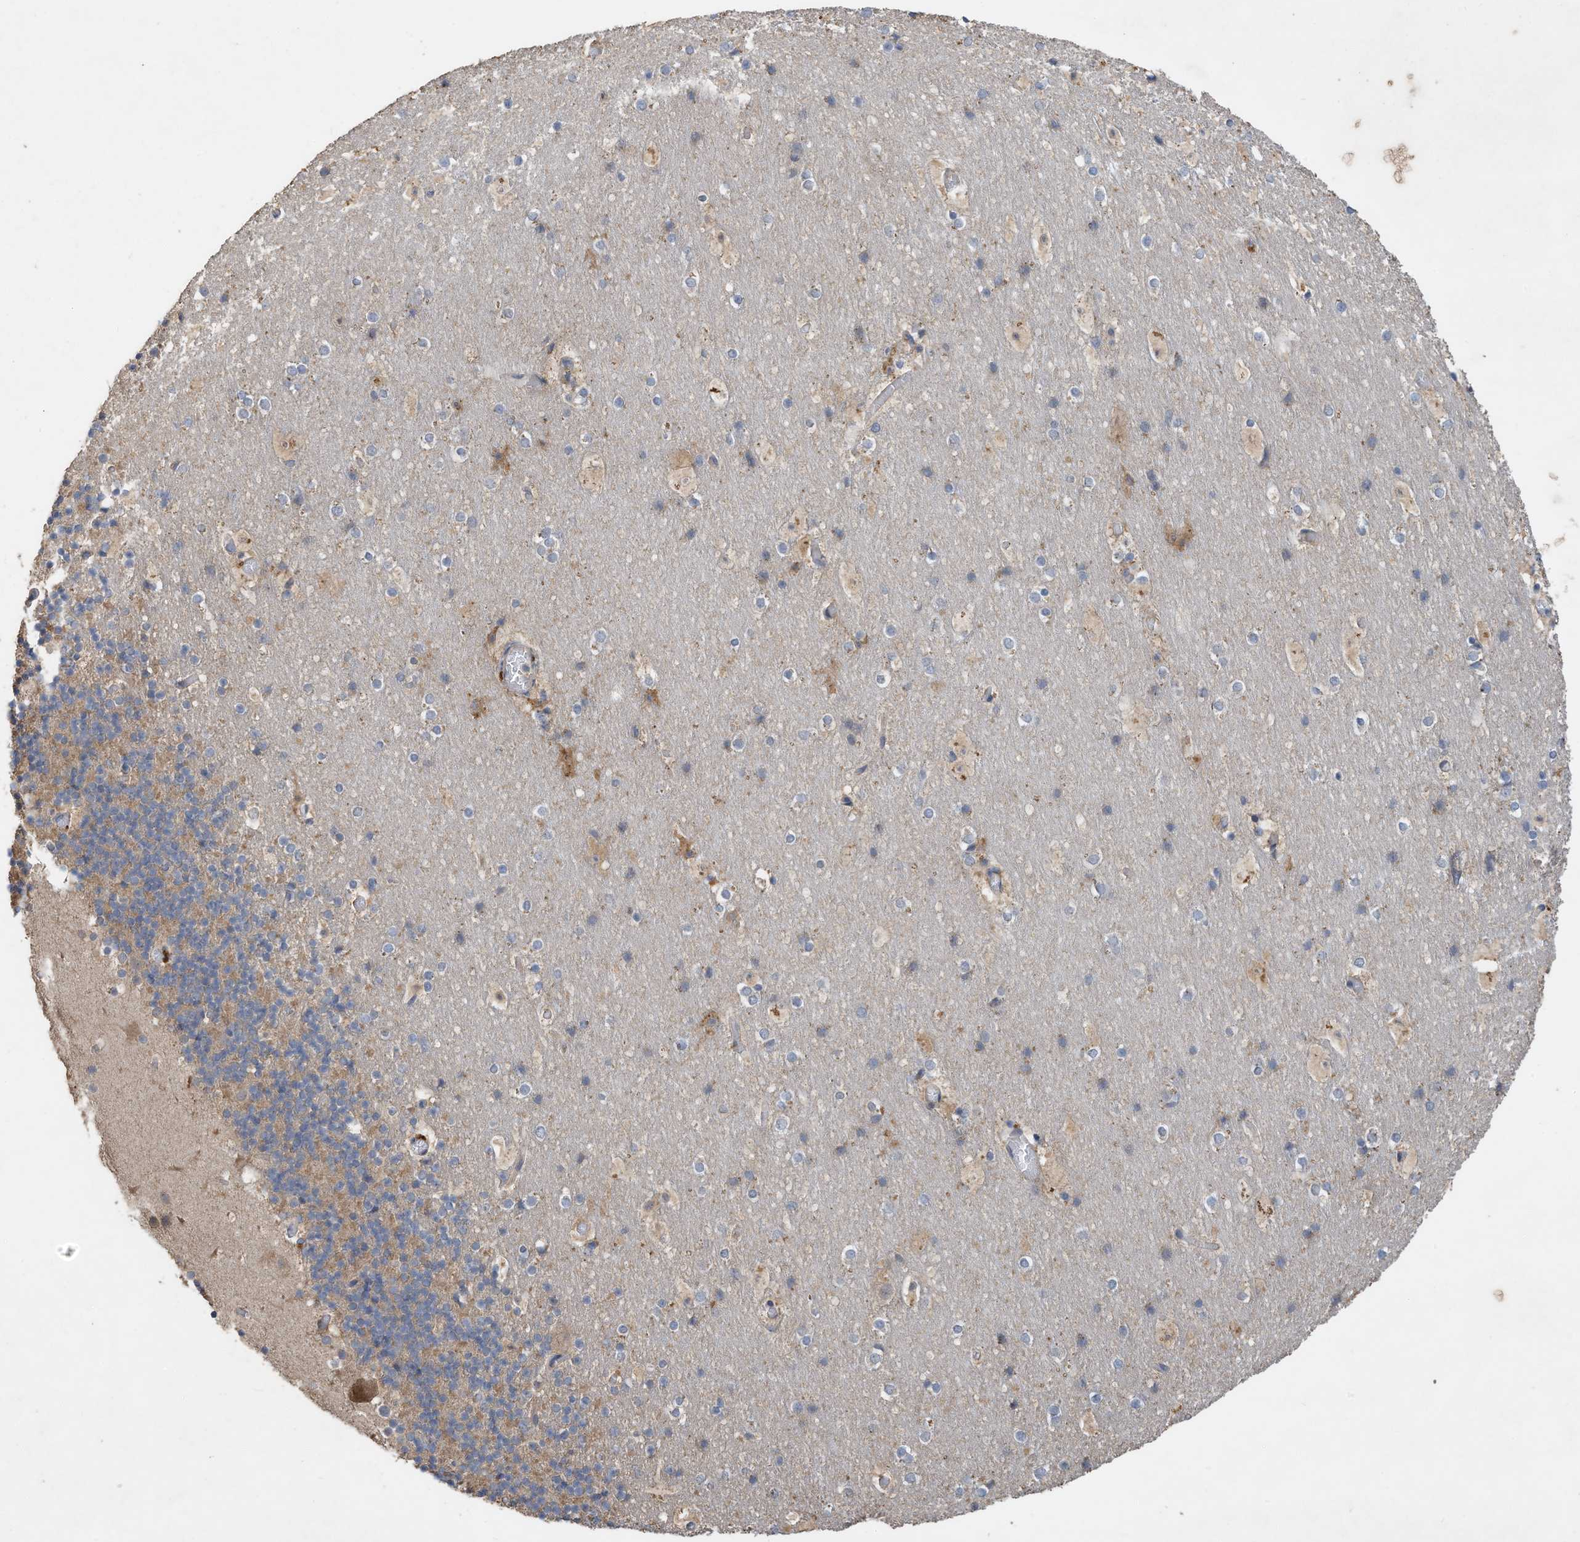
{"staining": {"intensity": "moderate", "quantity": "25%-75%", "location": "cytoplasmic/membranous"}, "tissue": "cerebellum", "cell_type": "Cells in granular layer", "image_type": "normal", "snomed": [{"axis": "morphology", "description": "Normal tissue, NOS"}, {"axis": "topography", "description": "Cerebellum"}], "caption": "A brown stain highlights moderate cytoplasmic/membranous expression of a protein in cells in granular layer of normal human cerebellum. Using DAB (brown) and hematoxylin (blue) stains, captured at high magnification using brightfield microscopy.", "gene": "CAPN13", "patient": {"sex": "male", "age": 57}}